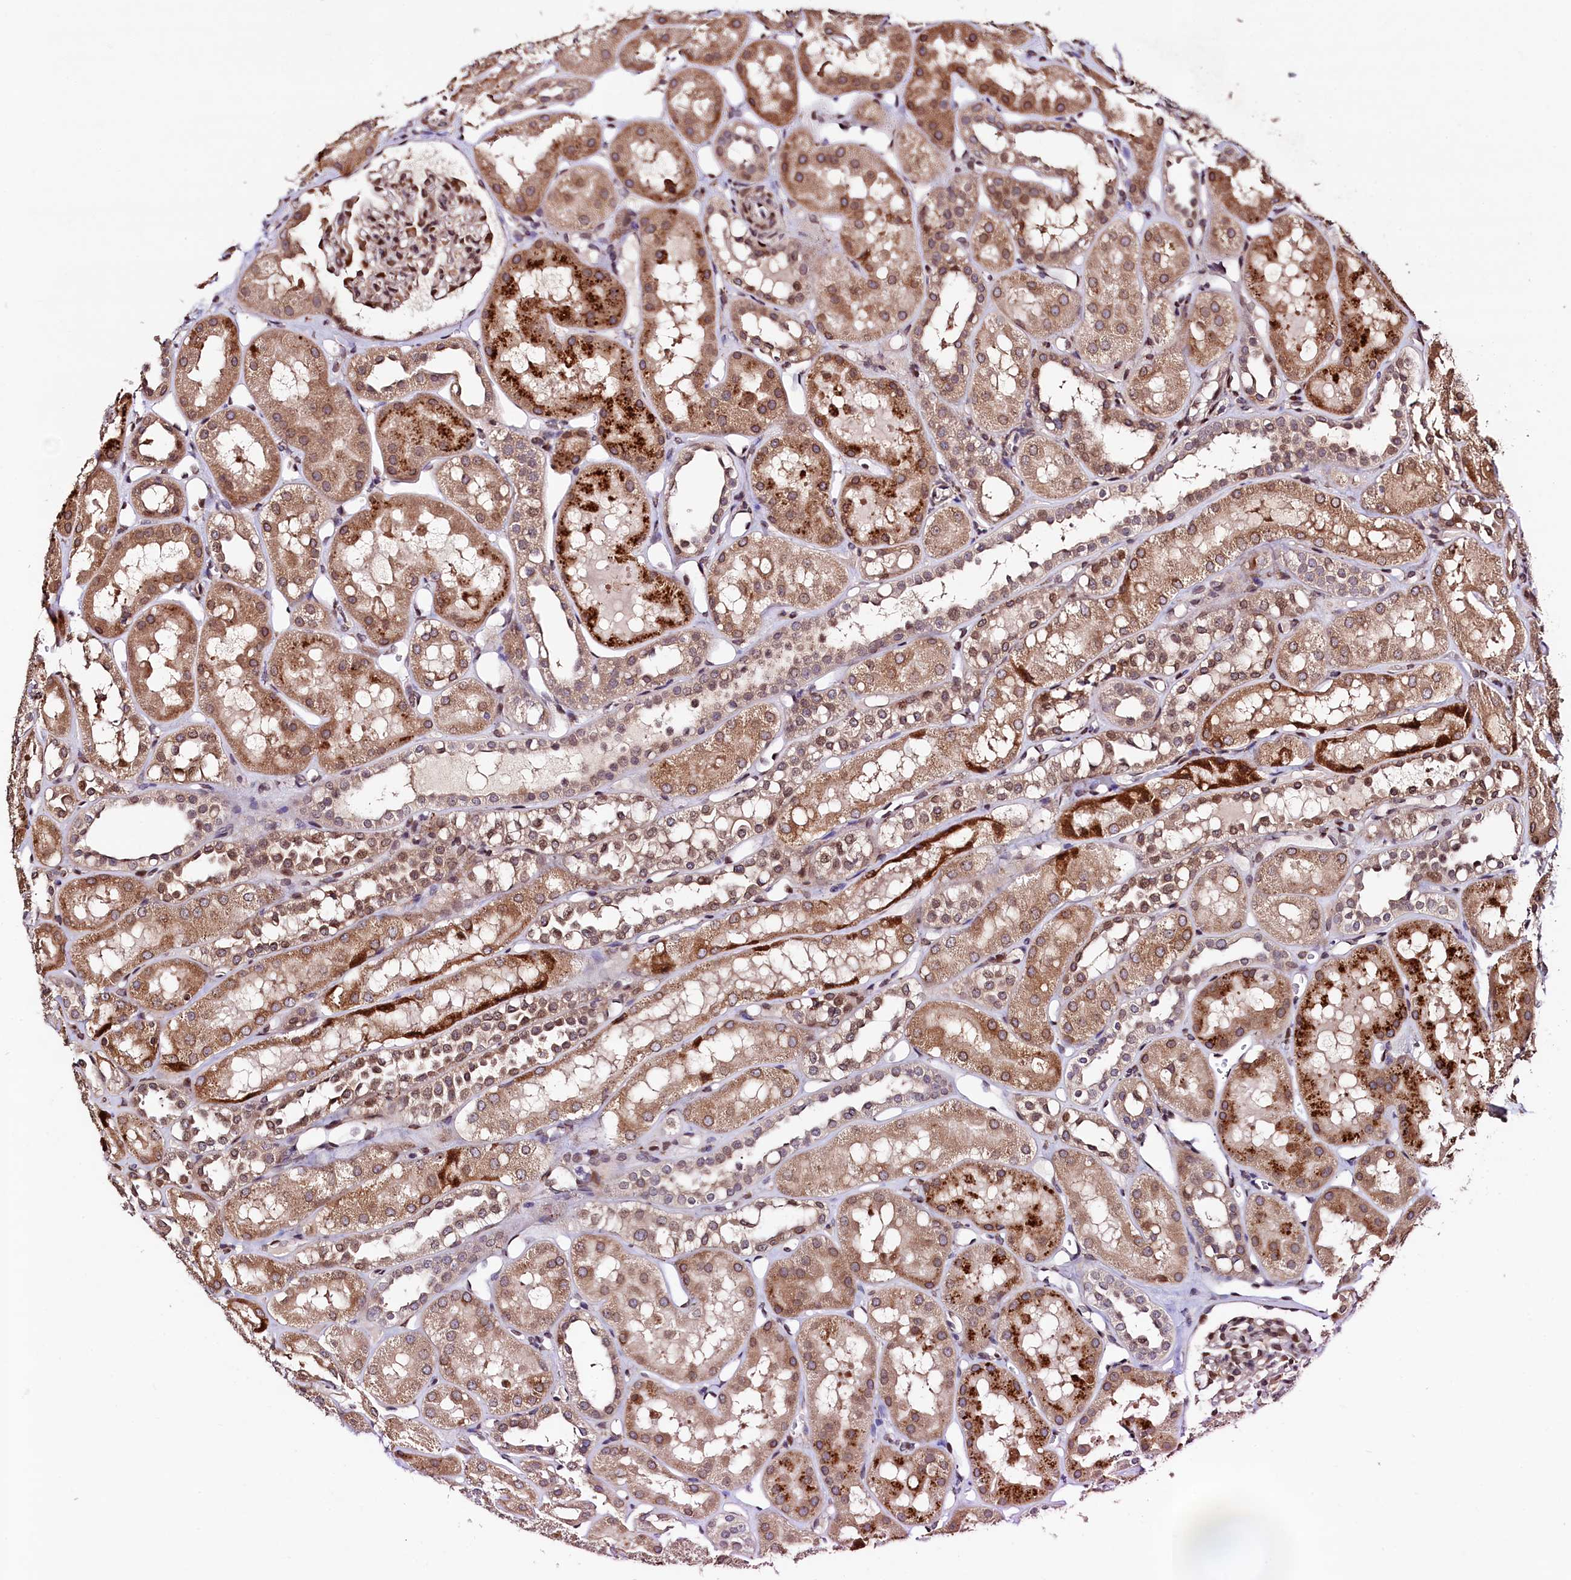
{"staining": {"intensity": "moderate", "quantity": "25%-75%", "location": "cytoplasmic/membranous,nuclear"}, "tissue": "kidney", "cell_type": "Cells in glomeruli", "image_type": "normal", "snomed": [{"axis": "morphology", "description": "Normal tissue, NOS"}, {"axis": "topography", "description": "Kidney"}], "caption": "Immunohistochemistry (IHC) micrograph of benign kidney stained for a protein (brown), which displays medium levels of moderate cytoplasmic/membranous,nuclear staining in approximately 25%-75% of cells in glomeruli.", "gene": "C5orf15", "patient": {"sex": "male", "age": 16}}